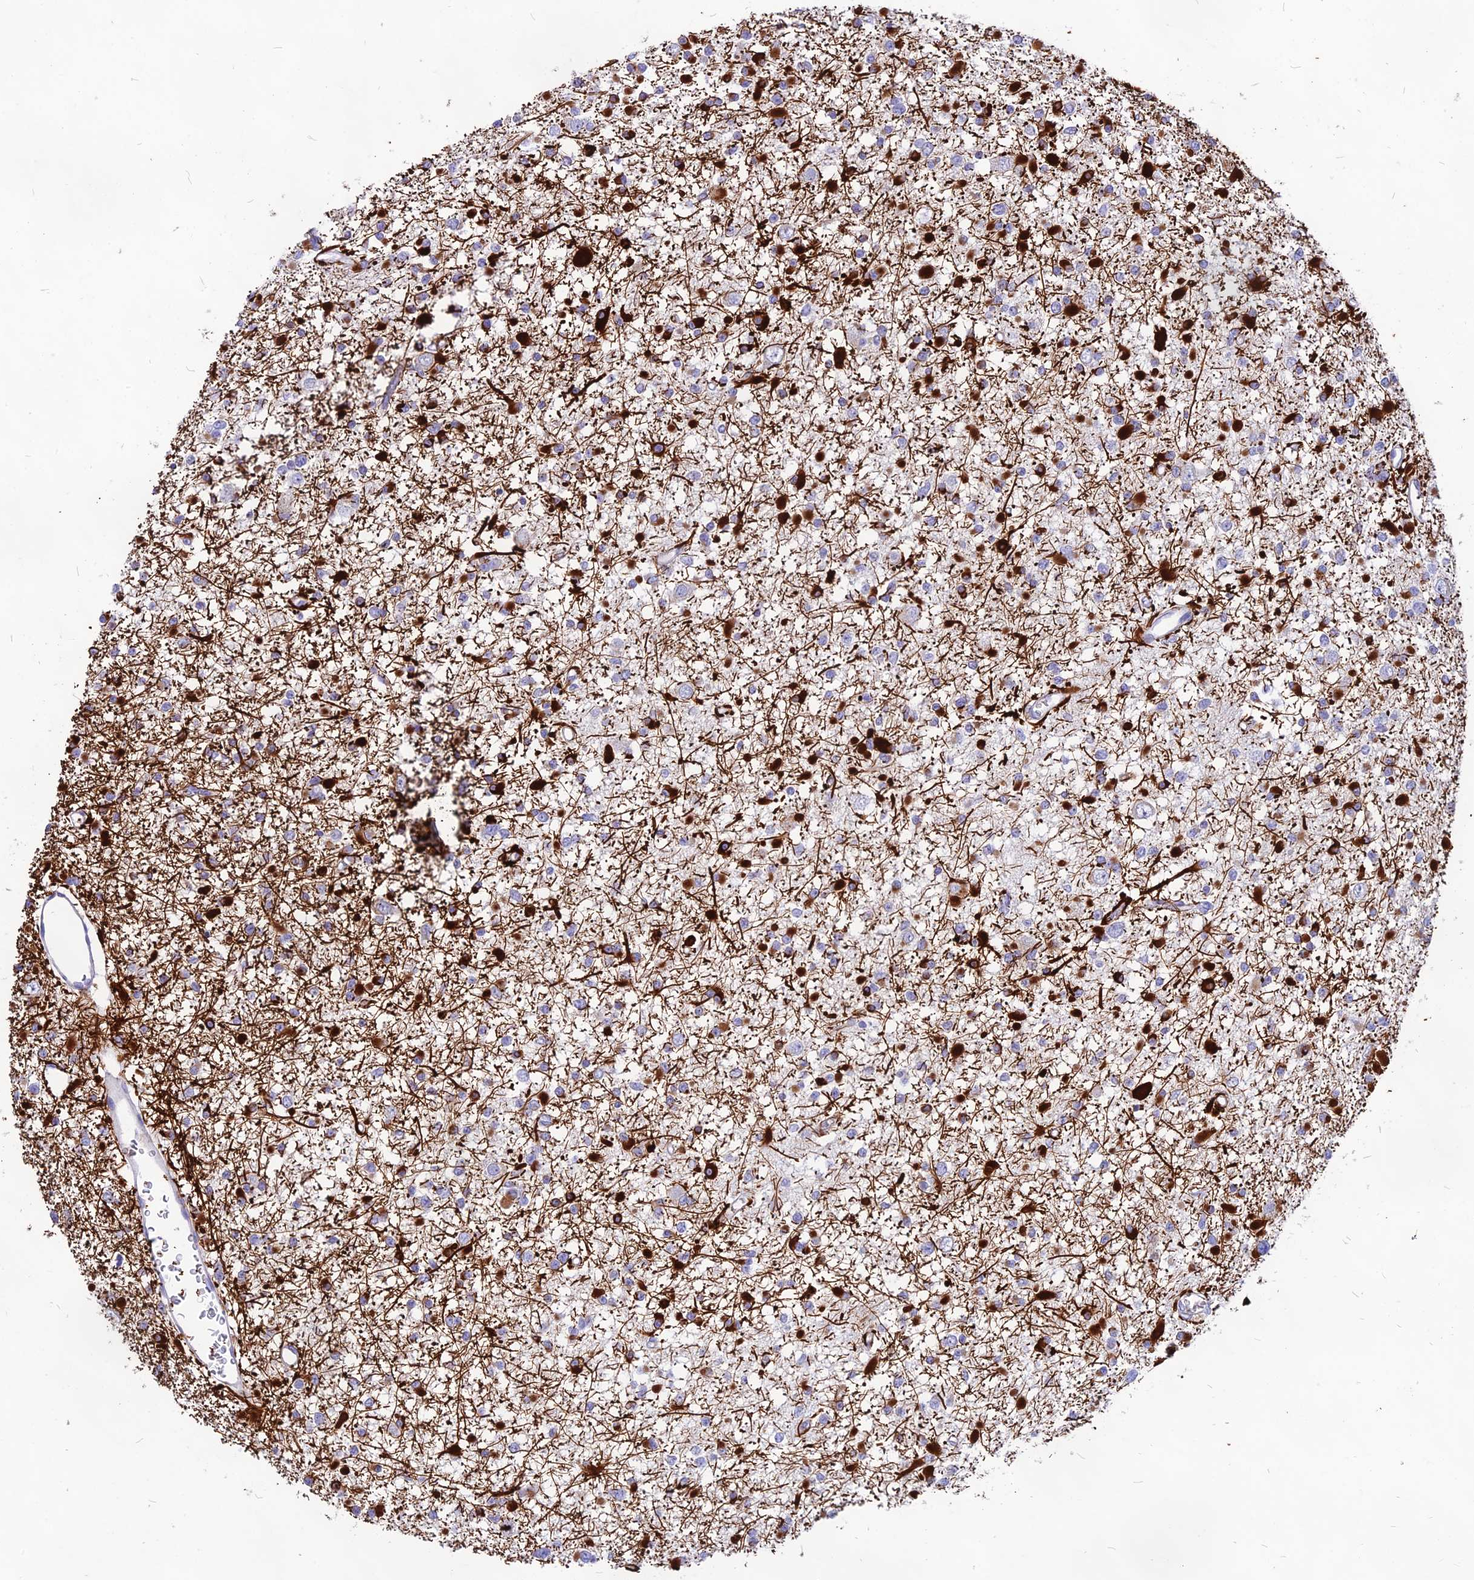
{"staining": {"intensity": "negative", "quantity": "none", "location": "none"}, "tissue": "glioma", "cell_type": "Tumor cells", "image_type": "cancer", "snomed": [{"axis": "morphology", "description": "Glioma, malignant, Low grade"}, {"axis": "topography", "description": "Brain"}], "caption": "Immunohistochemistry (IHC) histopathology image of human malignant glioma (low-grade) stained for a protein (brown), which reveals no staining in tumor cells.", "gene": "RIMOC1", "patient": {"sex": "female", "age": 22}}